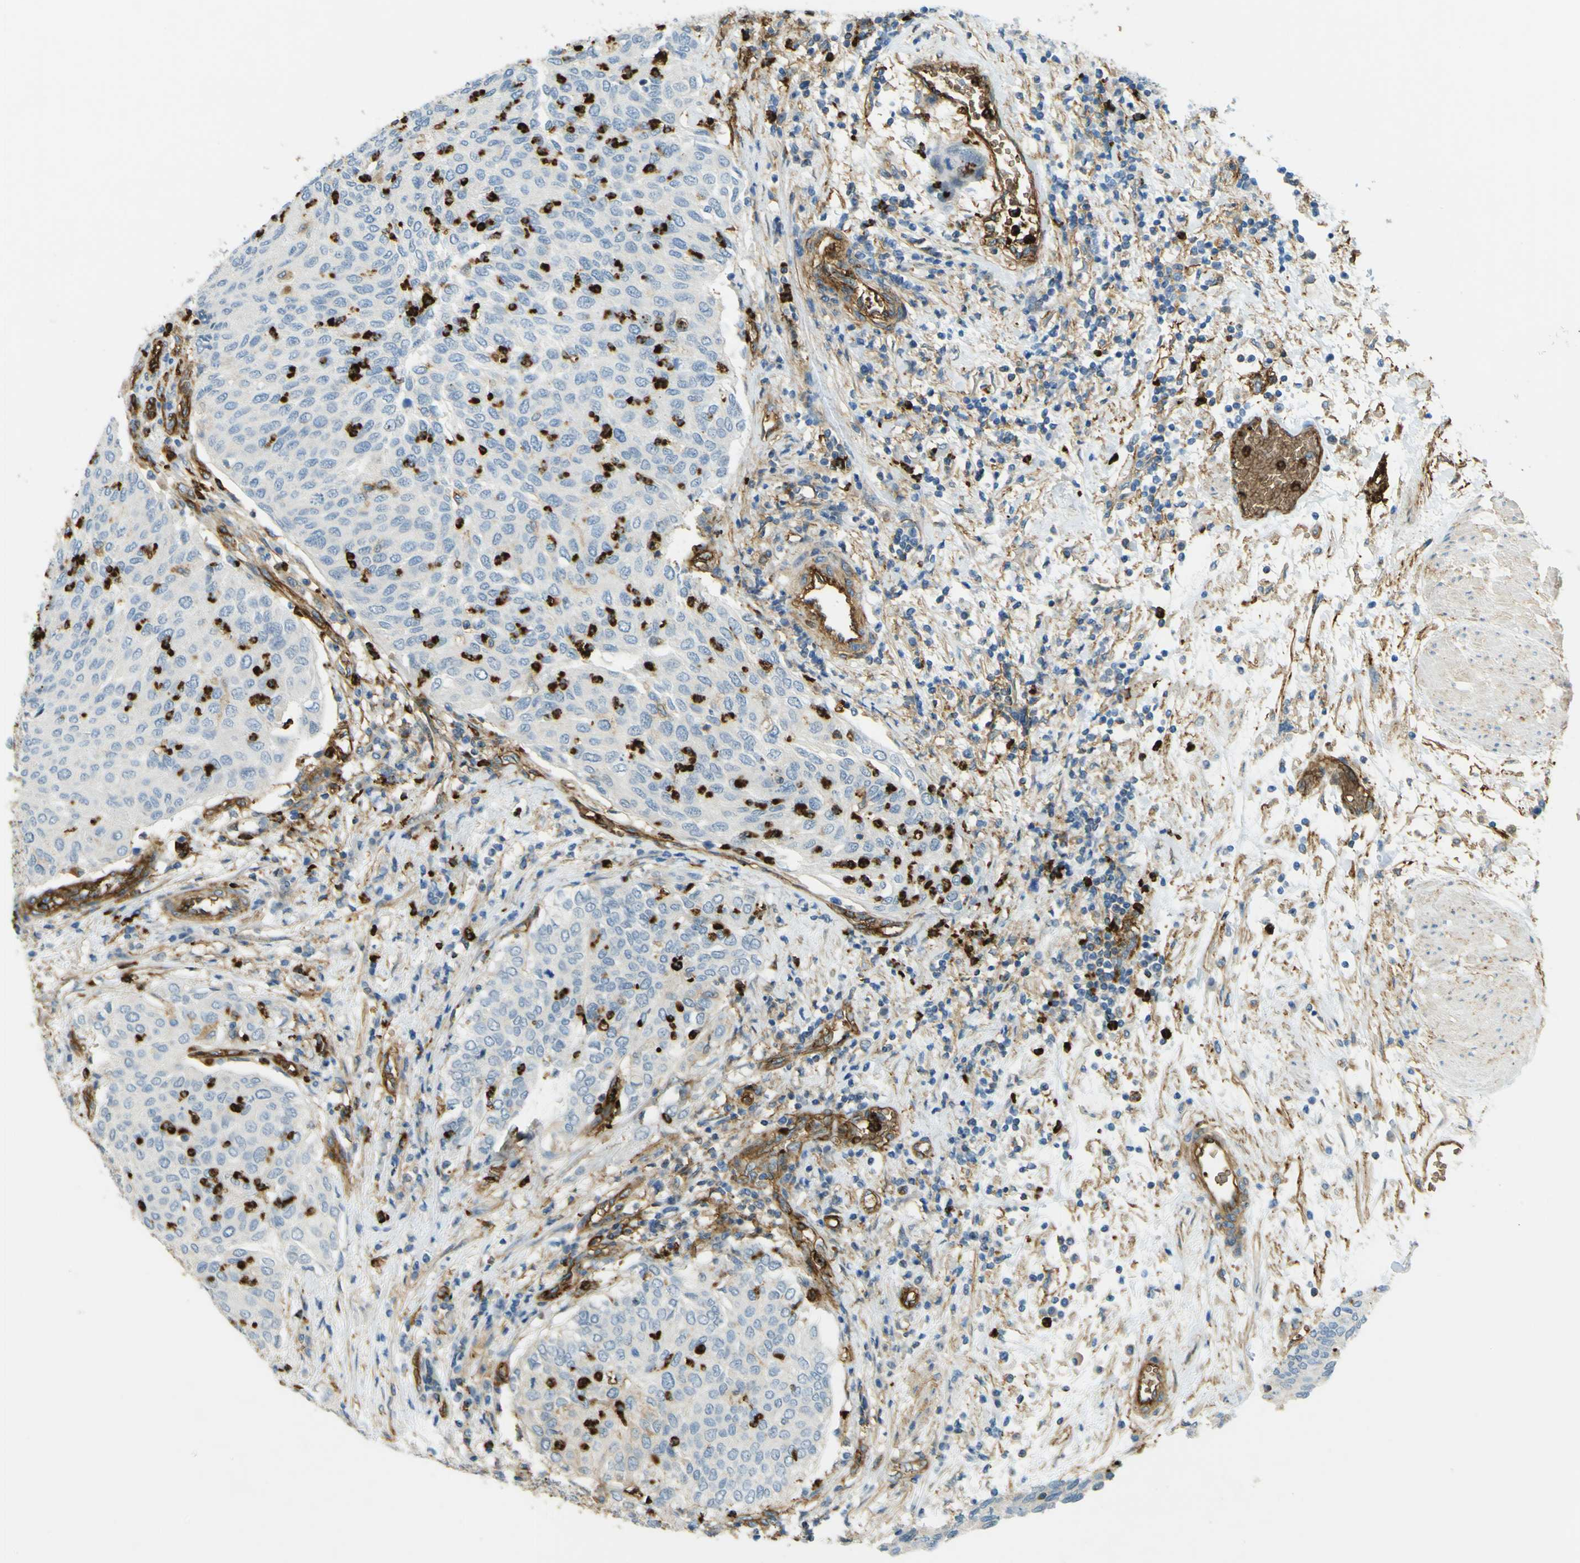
{"staining": {"intensity": "negative", "quantity": "none", "location": "none"}, "tissue": "urothelial cancer", "cell_type": "Tumor cells", "image_type": "cancer", "snomed": [{"axis": "morphology", "description": "Urothelial carcinoma, Low grade"}, {"axis": "topography", "description": "Urinary bladder"}], "caption": "Immunohistochemistry histopathology image of human urothelial cancer stained for a protein (brown), which reveals no positivity in tumor cells.", "gene": "PLXDC1", "patient": {"sex": "female", "age": 79}}